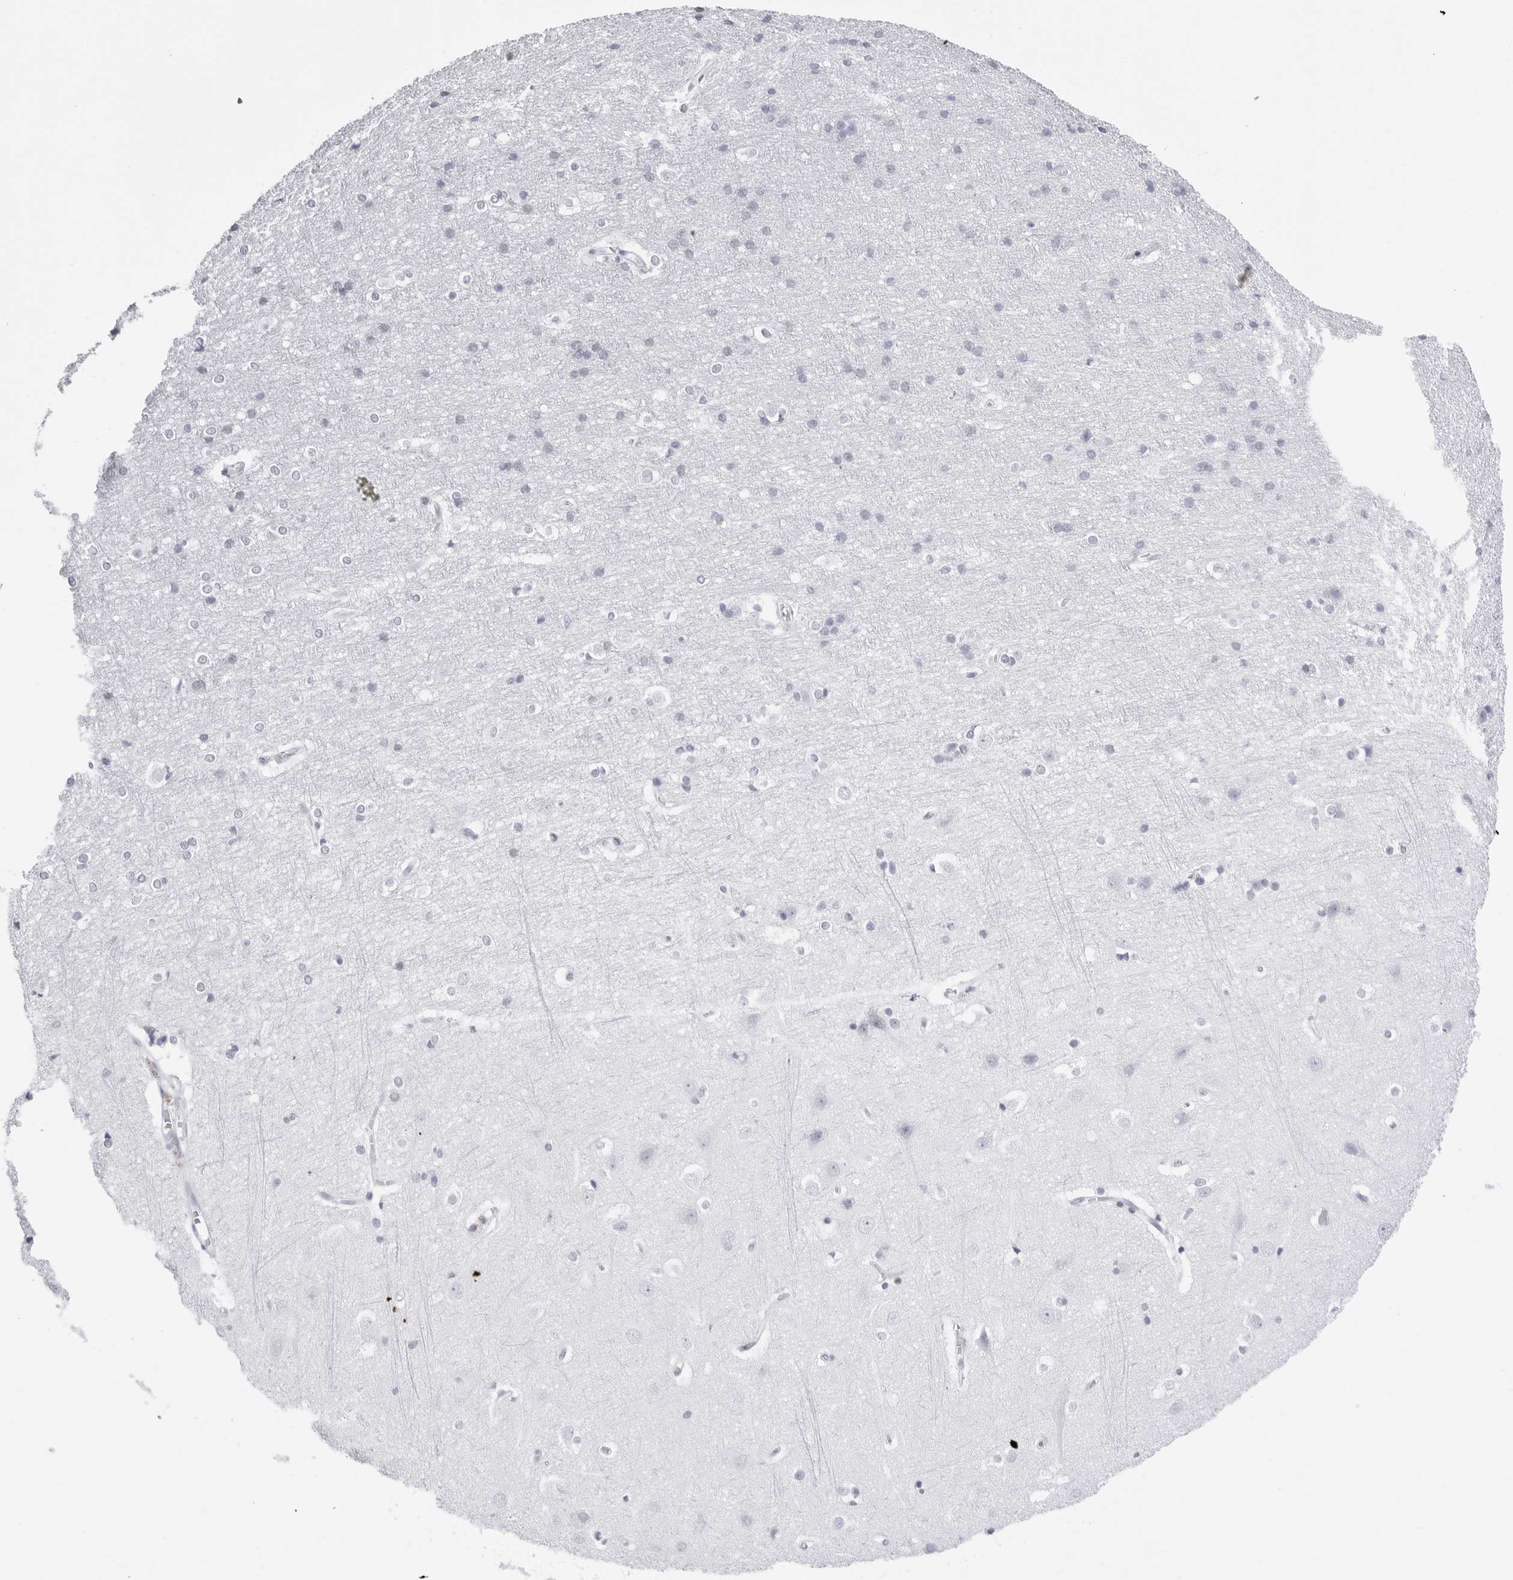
{"staining": {"intensity": "negative", "quantity": "none", "location": "none"}, "tissue": "cerebral cortex", "cell_type": "Endothelial cells", "image_type": "normal", "snomed": [{"axis": "morphology", "description": "Normal tissue, NOS"}, {"axis": "topography", "description": "Cerebral cortex"}], "caption": "Protein analysis of unremarkable cerebral cortex shows no significant expression in endothelial cells.", "gene": "NASP", "patient": {"sex": "male", "age": 54}}